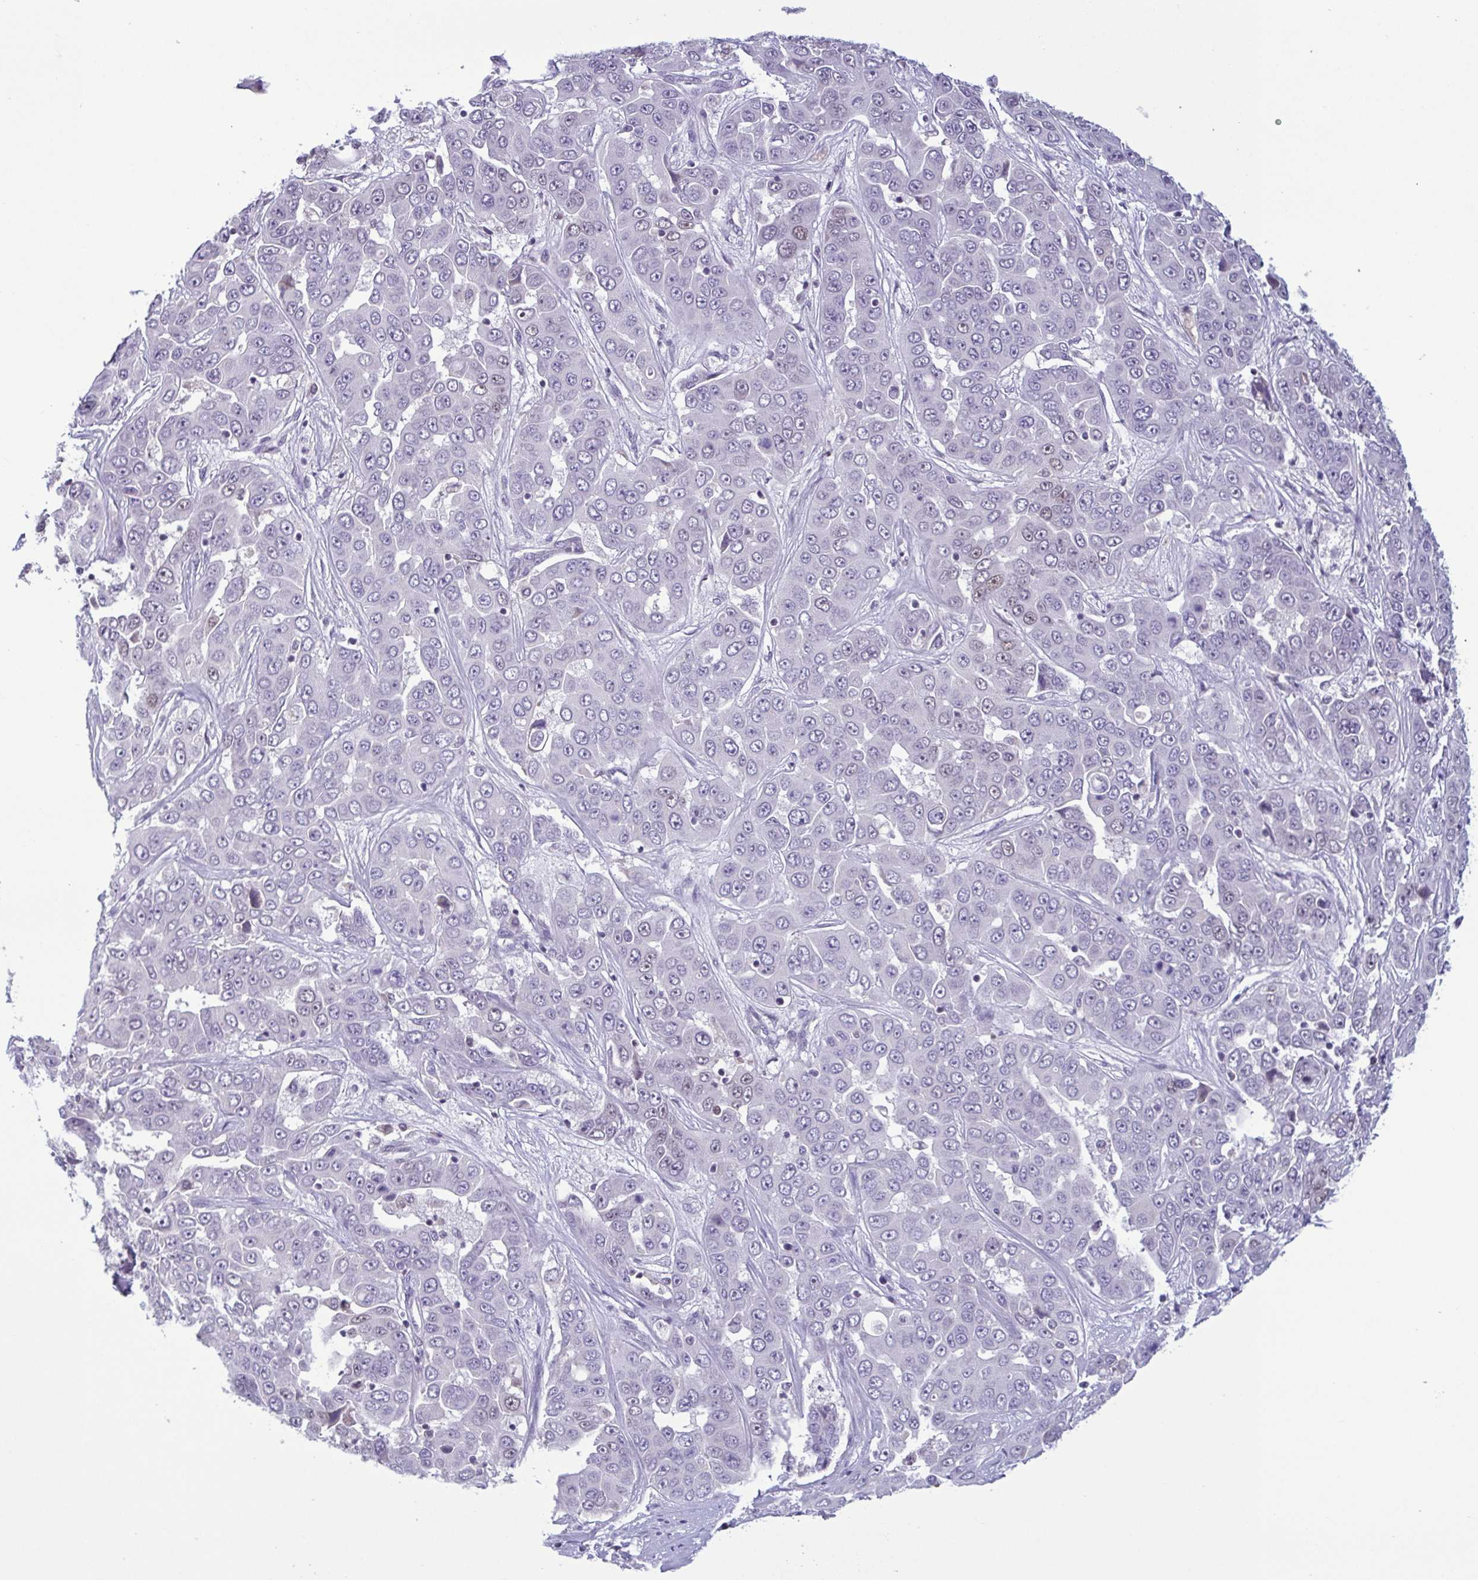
{"staining": {"intensity": "negative", "quantity": "none", "location": "none"}, "tissue": "liver cancer", "cell_type": "Tumor cells", "image_type": "cancer", "snomed": [{"axis": "morphology", "description": "Cholangiocarcinoma"}, {"axis": "topography", "description": "Liver"}], "caption": "This histopathology image is of cholangiocarcinoma (liver) stained with immunohistochemistry (IHC) to label a protein in brown with the nuclei are counter-stained blue. There is no expression in tumor cells. (DAB IHC, high magnification).", "gene": "IRF1", "patient": {"sex": "female", "age": 52}}